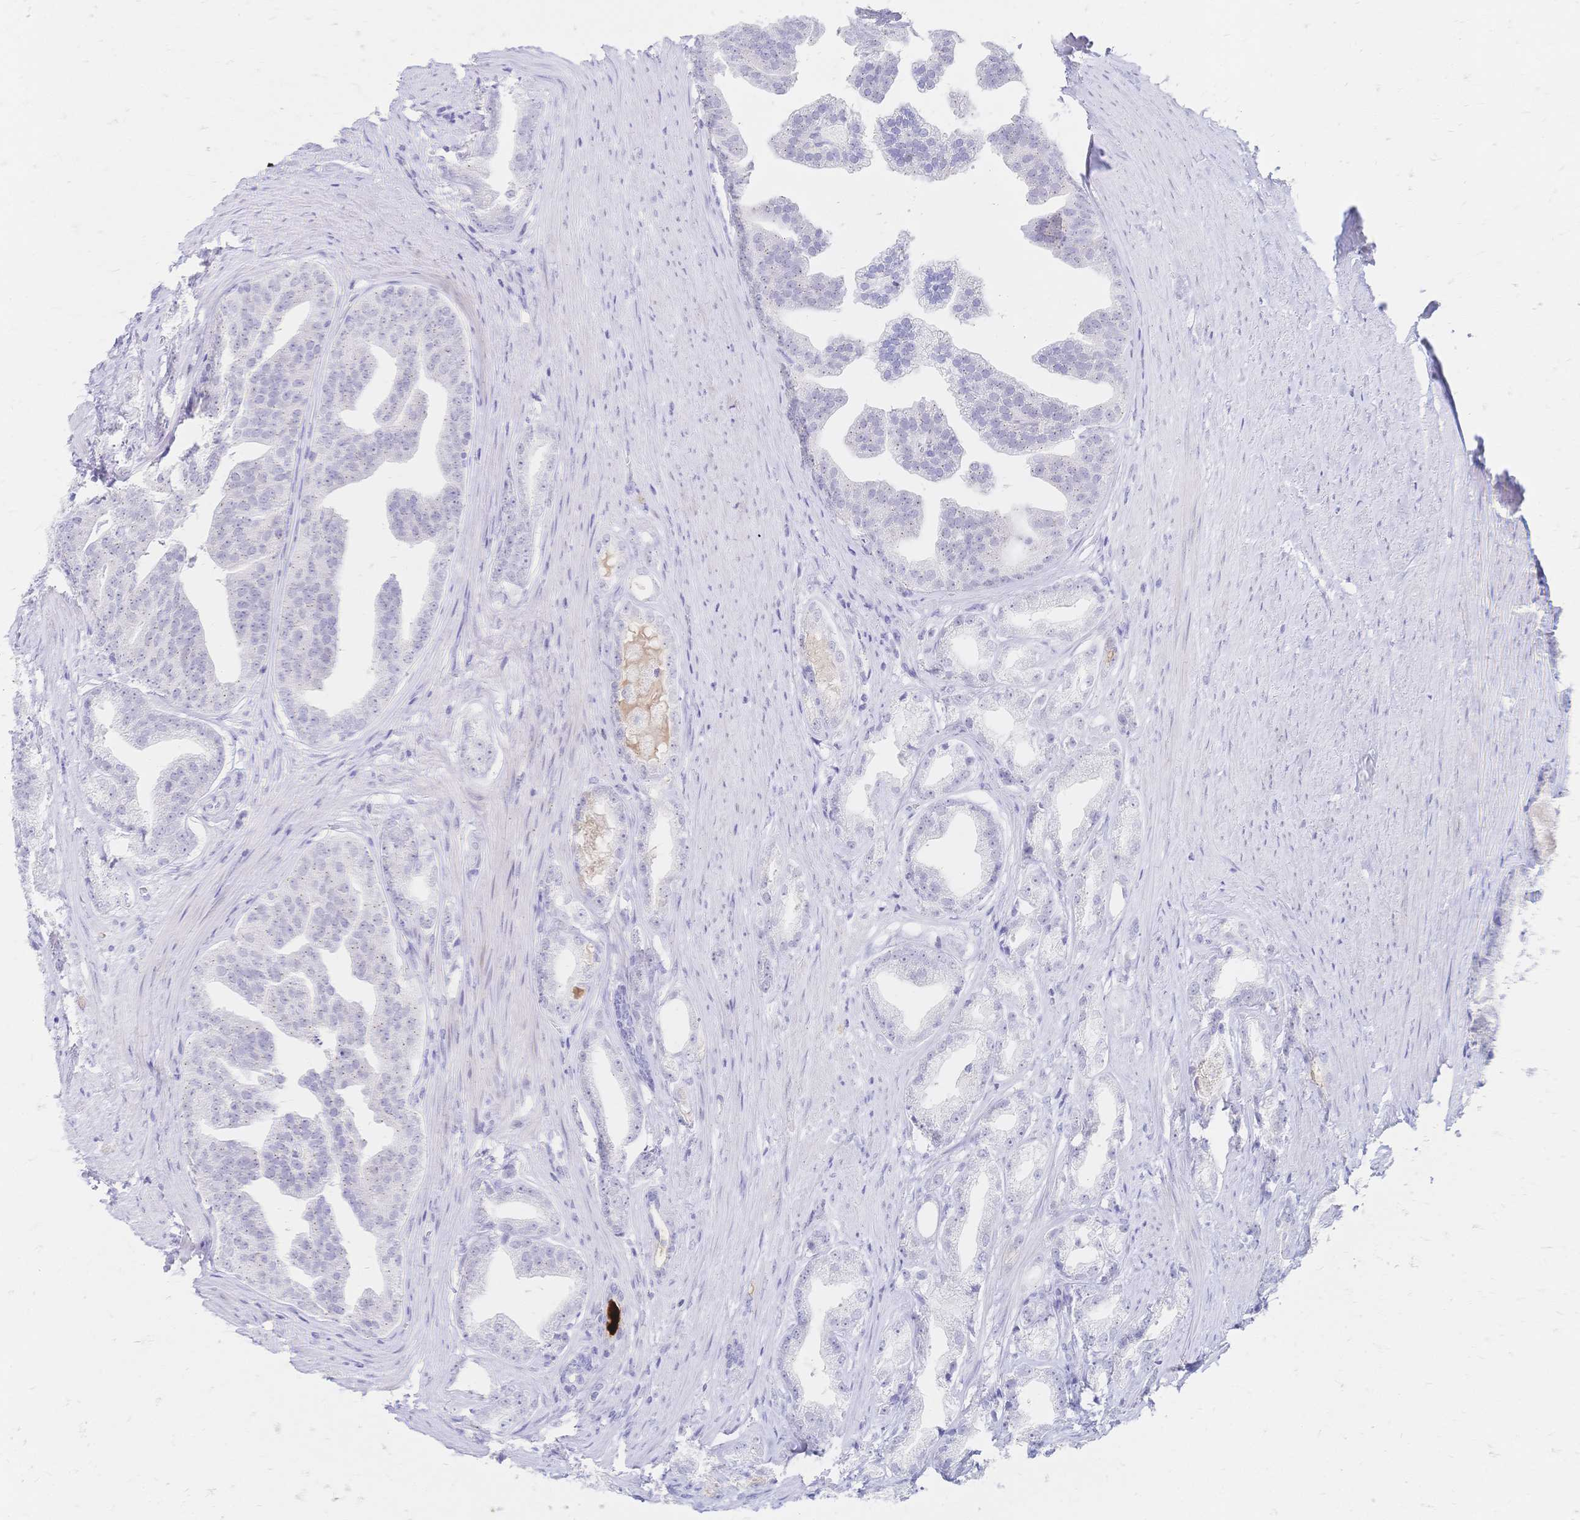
{"staining": {"intensity": "negative", "quantity": "none", "location": "none"}, "tissue": "prostate cancer", "cell_type": "Tumor cells", "image_type": "cancer", "snomed": [{"axis": "morphology", "description": "Adenocarcinoma, Low grade"}, {"axis": "topography", "description": "Prostate"}], "caption": "Human prostate cancer (adenocarcinoma (low-grade)) stained for a protein using IHC shows no positivity in tumor cells.", "gene": "PSORS1C2", "patient": {"sex": "male", "age": 65}}